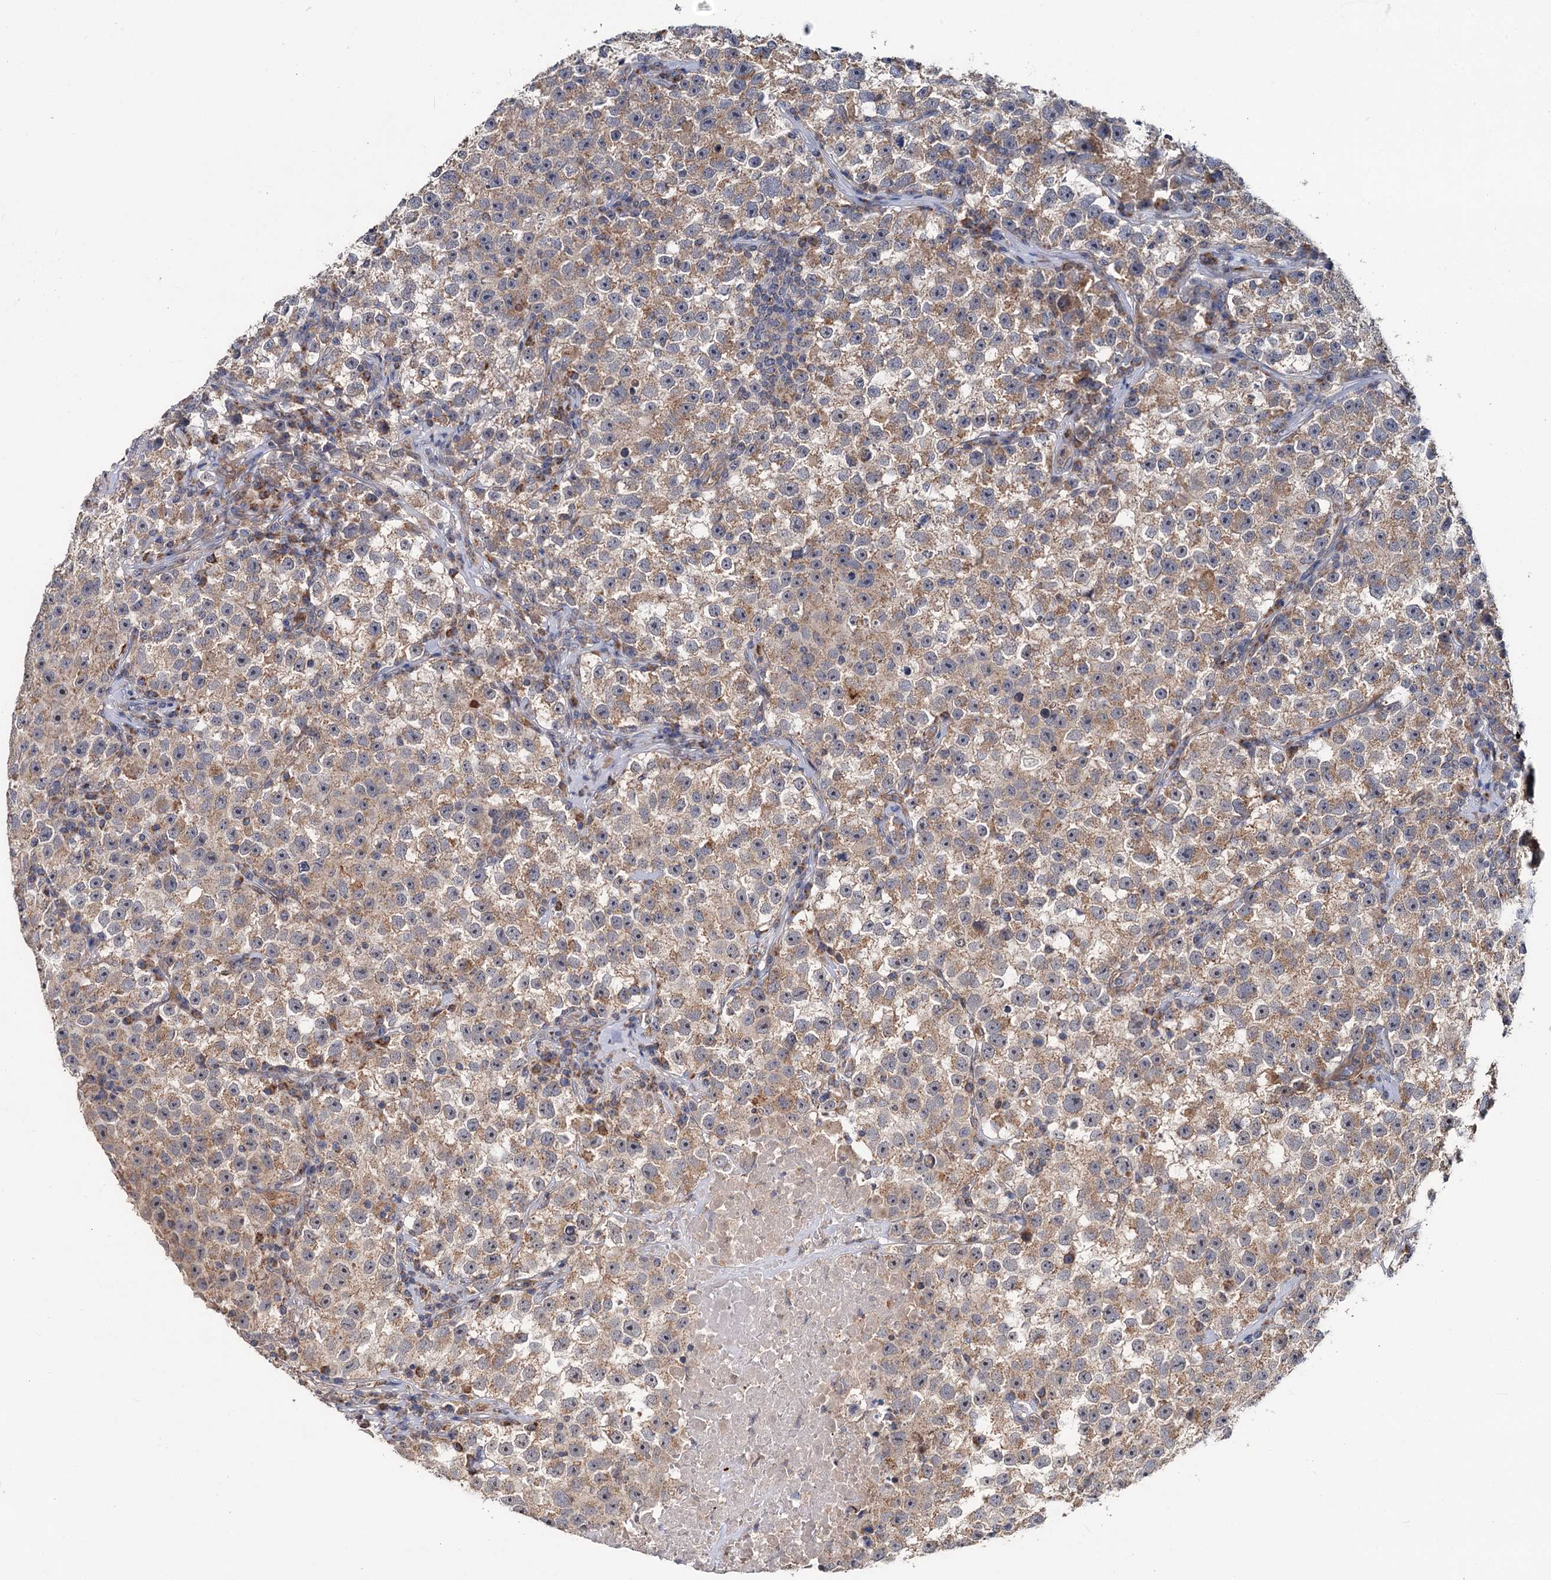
{"staining": {"intensity": "weak", "quantity": ">75%", "location": "cytoplasmic/membranous"}, "tissue": "testis cancer", "cell_type": "Tumor cells", "image_type": "cancer", "snomed": [{"axis": "morphology", "description": "Seminoma, NOS"}, {"axis": "topography", "description": "Testis"}], "caption": "Protein staining exhibits weak cytoplasmic/membranous staining in about >75% of tumor cells in seminoma (testis).", "gene": "DYNC2H1", "patient": {"sex": "male", "age": 22}}